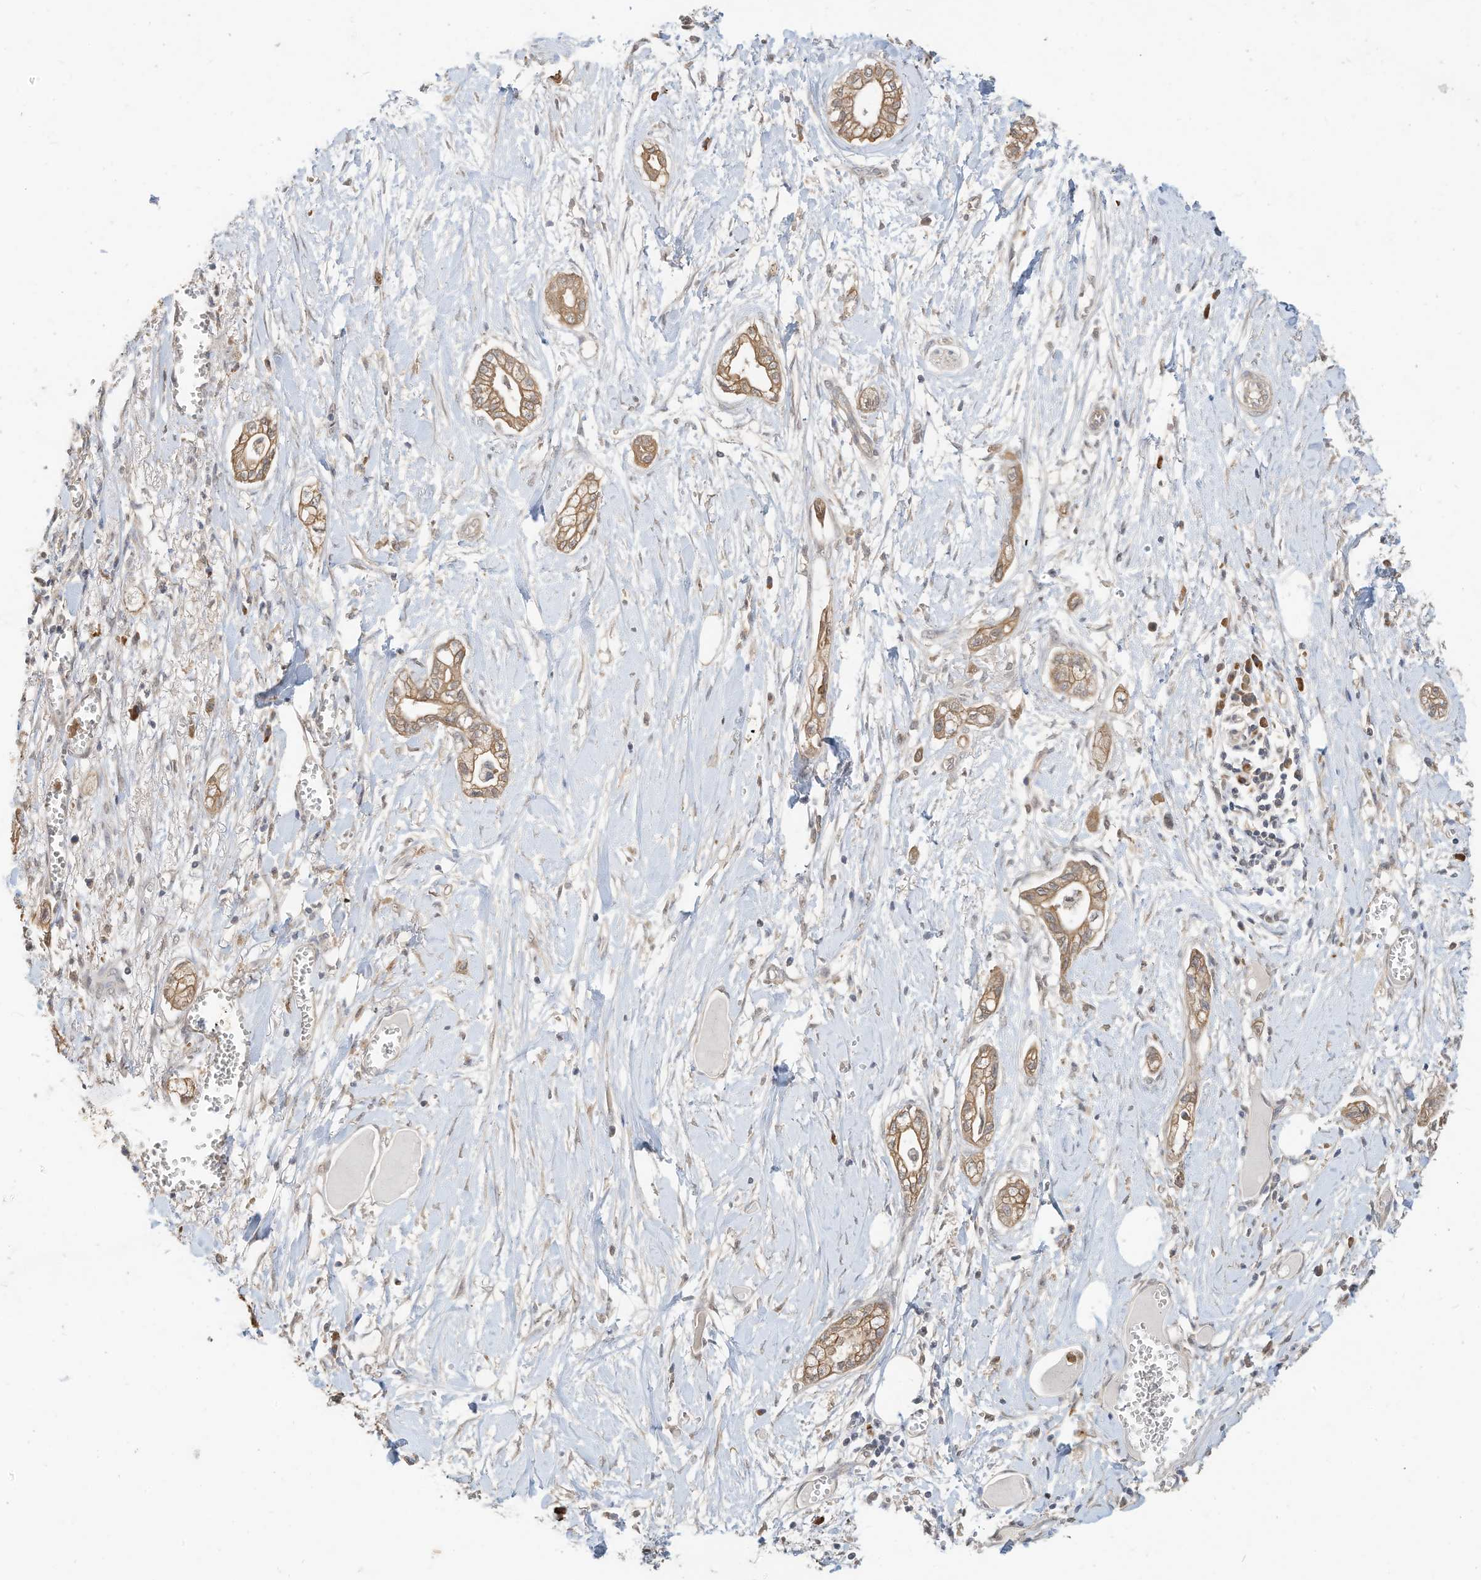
{"staining": {"intensity": "moderate", "quantity": ">75%", "location": "cytoplasmic/membranous"}, "tissue": "pancreatic cancer", "cell_type": "Tumor cells", "image_type": "cancer", "snomed": [{"axis": "morphology", "description": "Adenocarcinoma, NOS"}, {"axis": "topography", "description": "Pancreas"}], "caption": "There is medium levels of moderate cytoplasmic/membranous expression in tumor cells of pancreatic adenocarcinoma, as demonstrated by immunohistochemical staining (brown color).", "gene": "OFD1", "patient": {"sex": "male", "age": 68}}